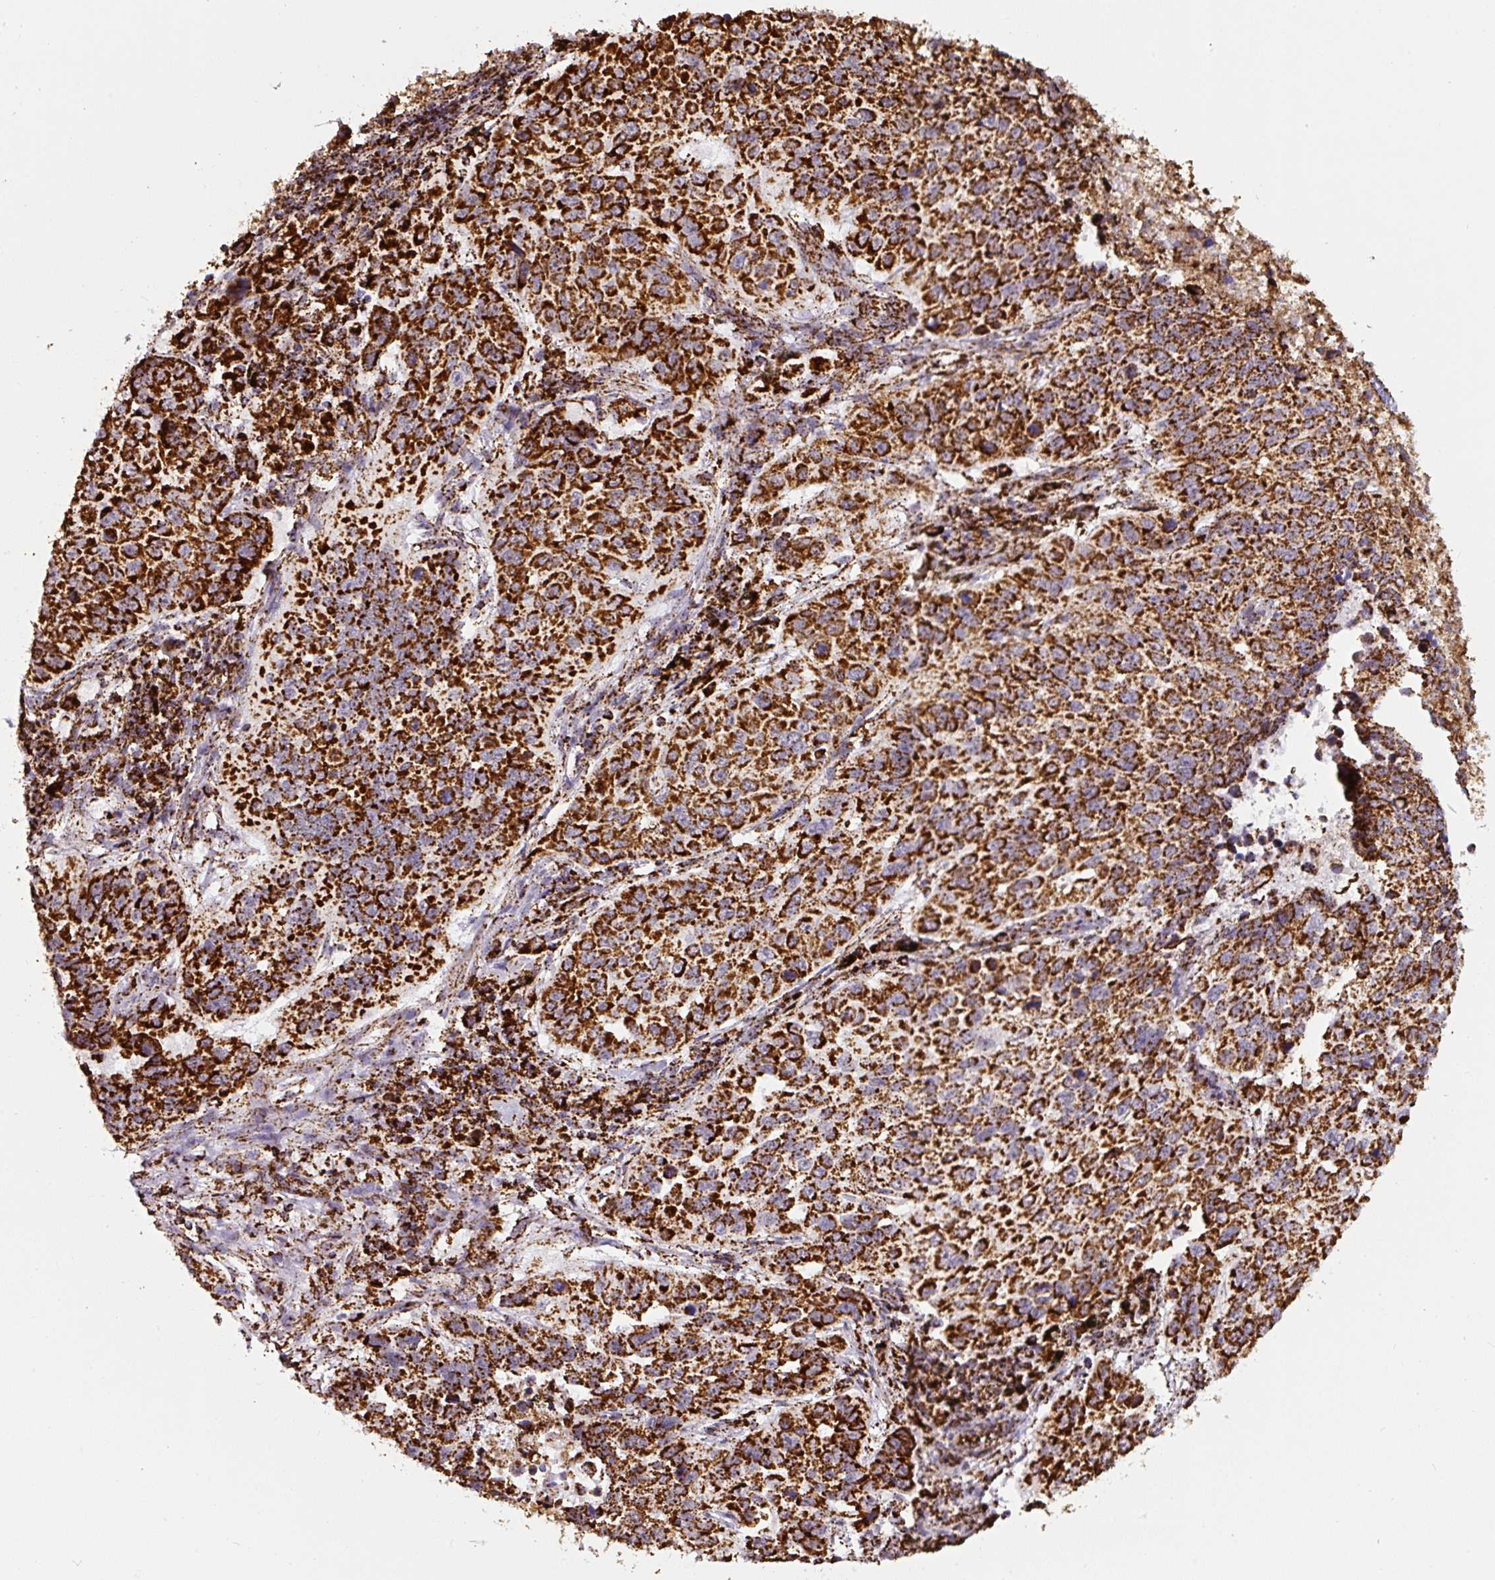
{"staining": {"intensity": "strong", "quantity": ">75%", "location": "cytoplasmic/membranous"}, "tissue": "lung cancer", "cell_type": "Tumor cells", "image_type": "cancer", "snomed": [{"axis": "morphology", "description": "Squamous cell carcinoma, NOS"}, {"axis": "topography", "description": "Lung"}], "caption": "A histopathology image of lung squamous cell carcinoma stained for a protein reveals strong cytoplasmic/membranous brown staining in tumor cells.", "gene": "ATP5F1A", "patient": {"sex": "male", "age": 62}}